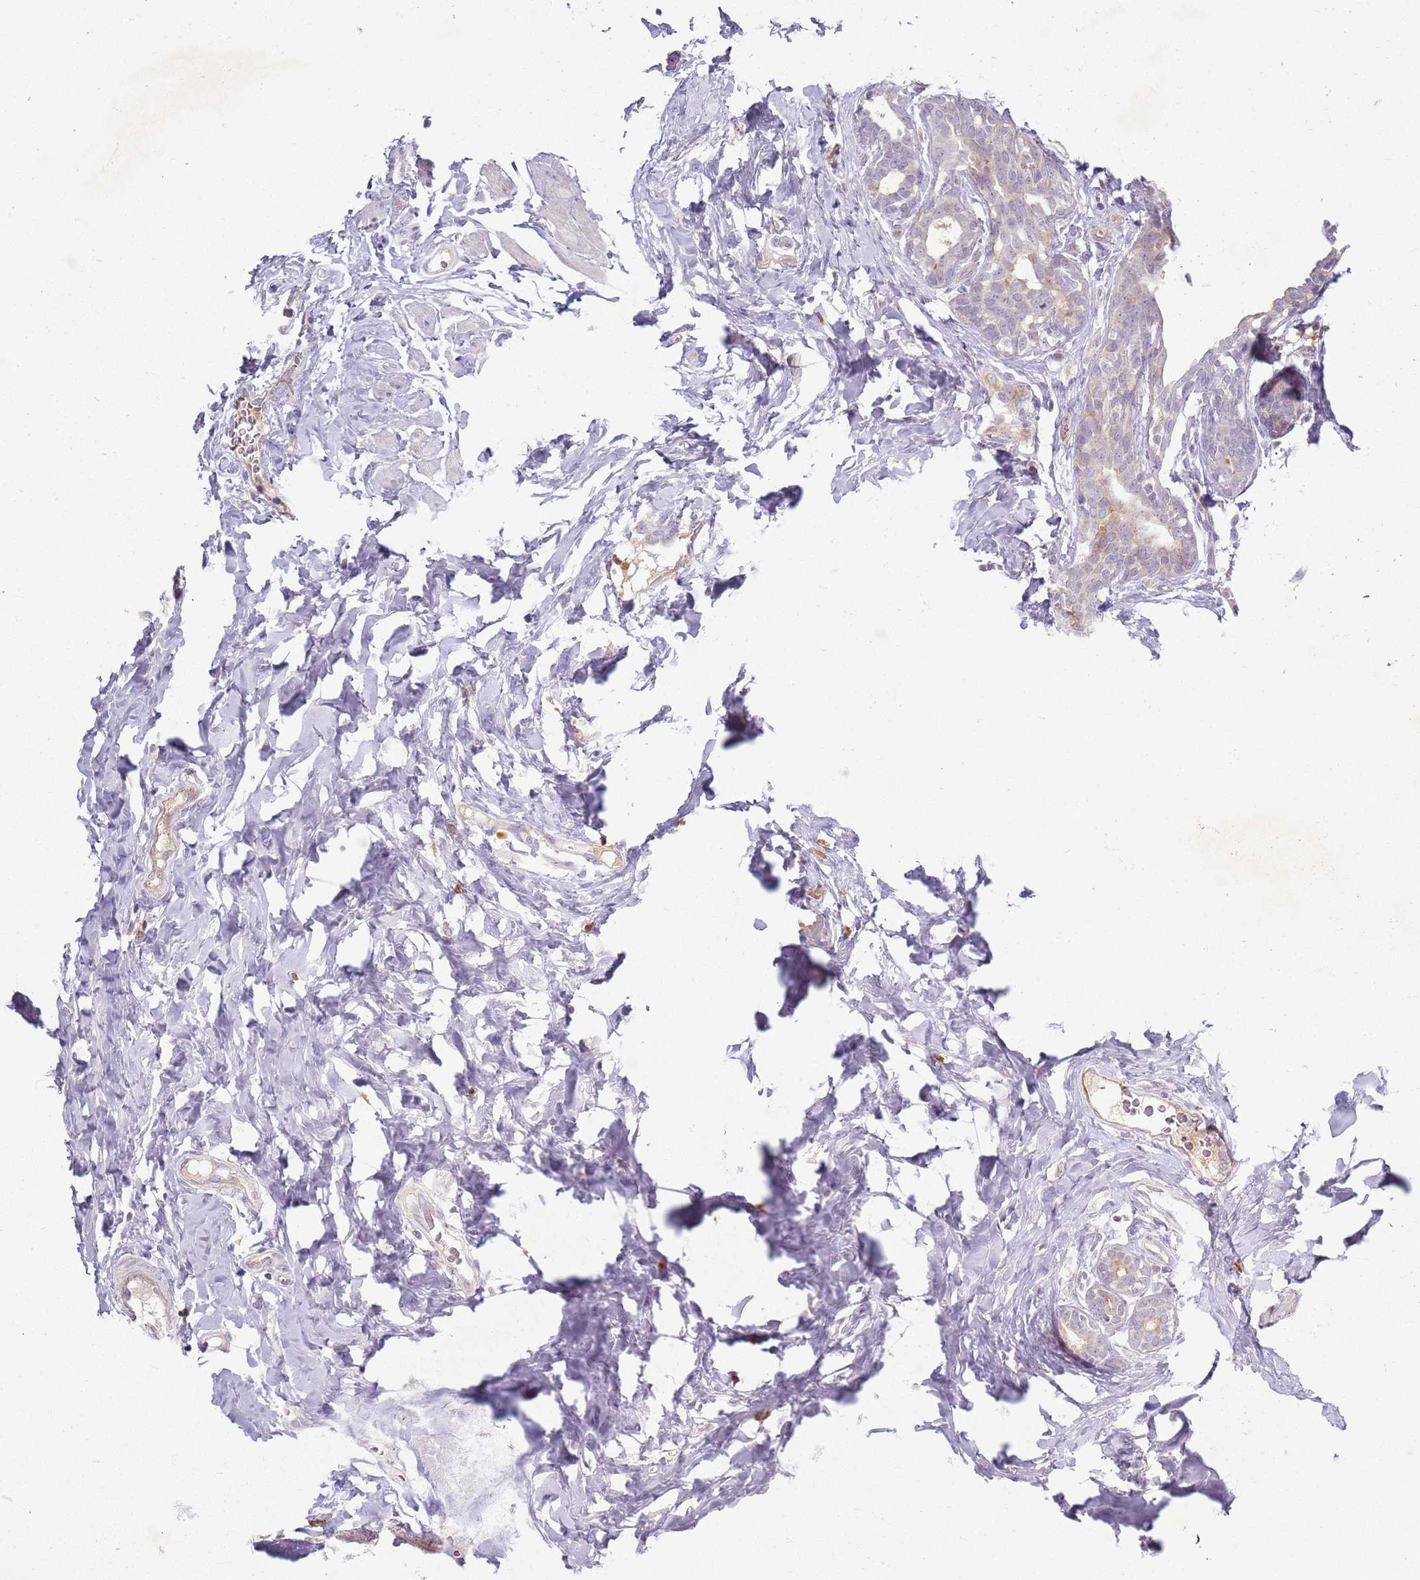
{"staining": {"intensity": "negative", "quantity": "none", "location": "none"}, "tissue": "breast cancer", "cell_type": "Tumor cells", "image_type": "cancer", "snomed": [{"axis": "morphology", "description": "Duct carcinoma"}, {"axis": "topography", "description": "Breast"}], "caption": "Tumor cells show no significant protein staining in intraductal carcinoma (breast). The staining was performed using DAB to visualize the protein expression in brown, while the nuclei were stained in blue with hematoxylin (Magnification: 20x).", "gene": "ZDHHC2", "patient": {"sex": "female", "age": 40}}